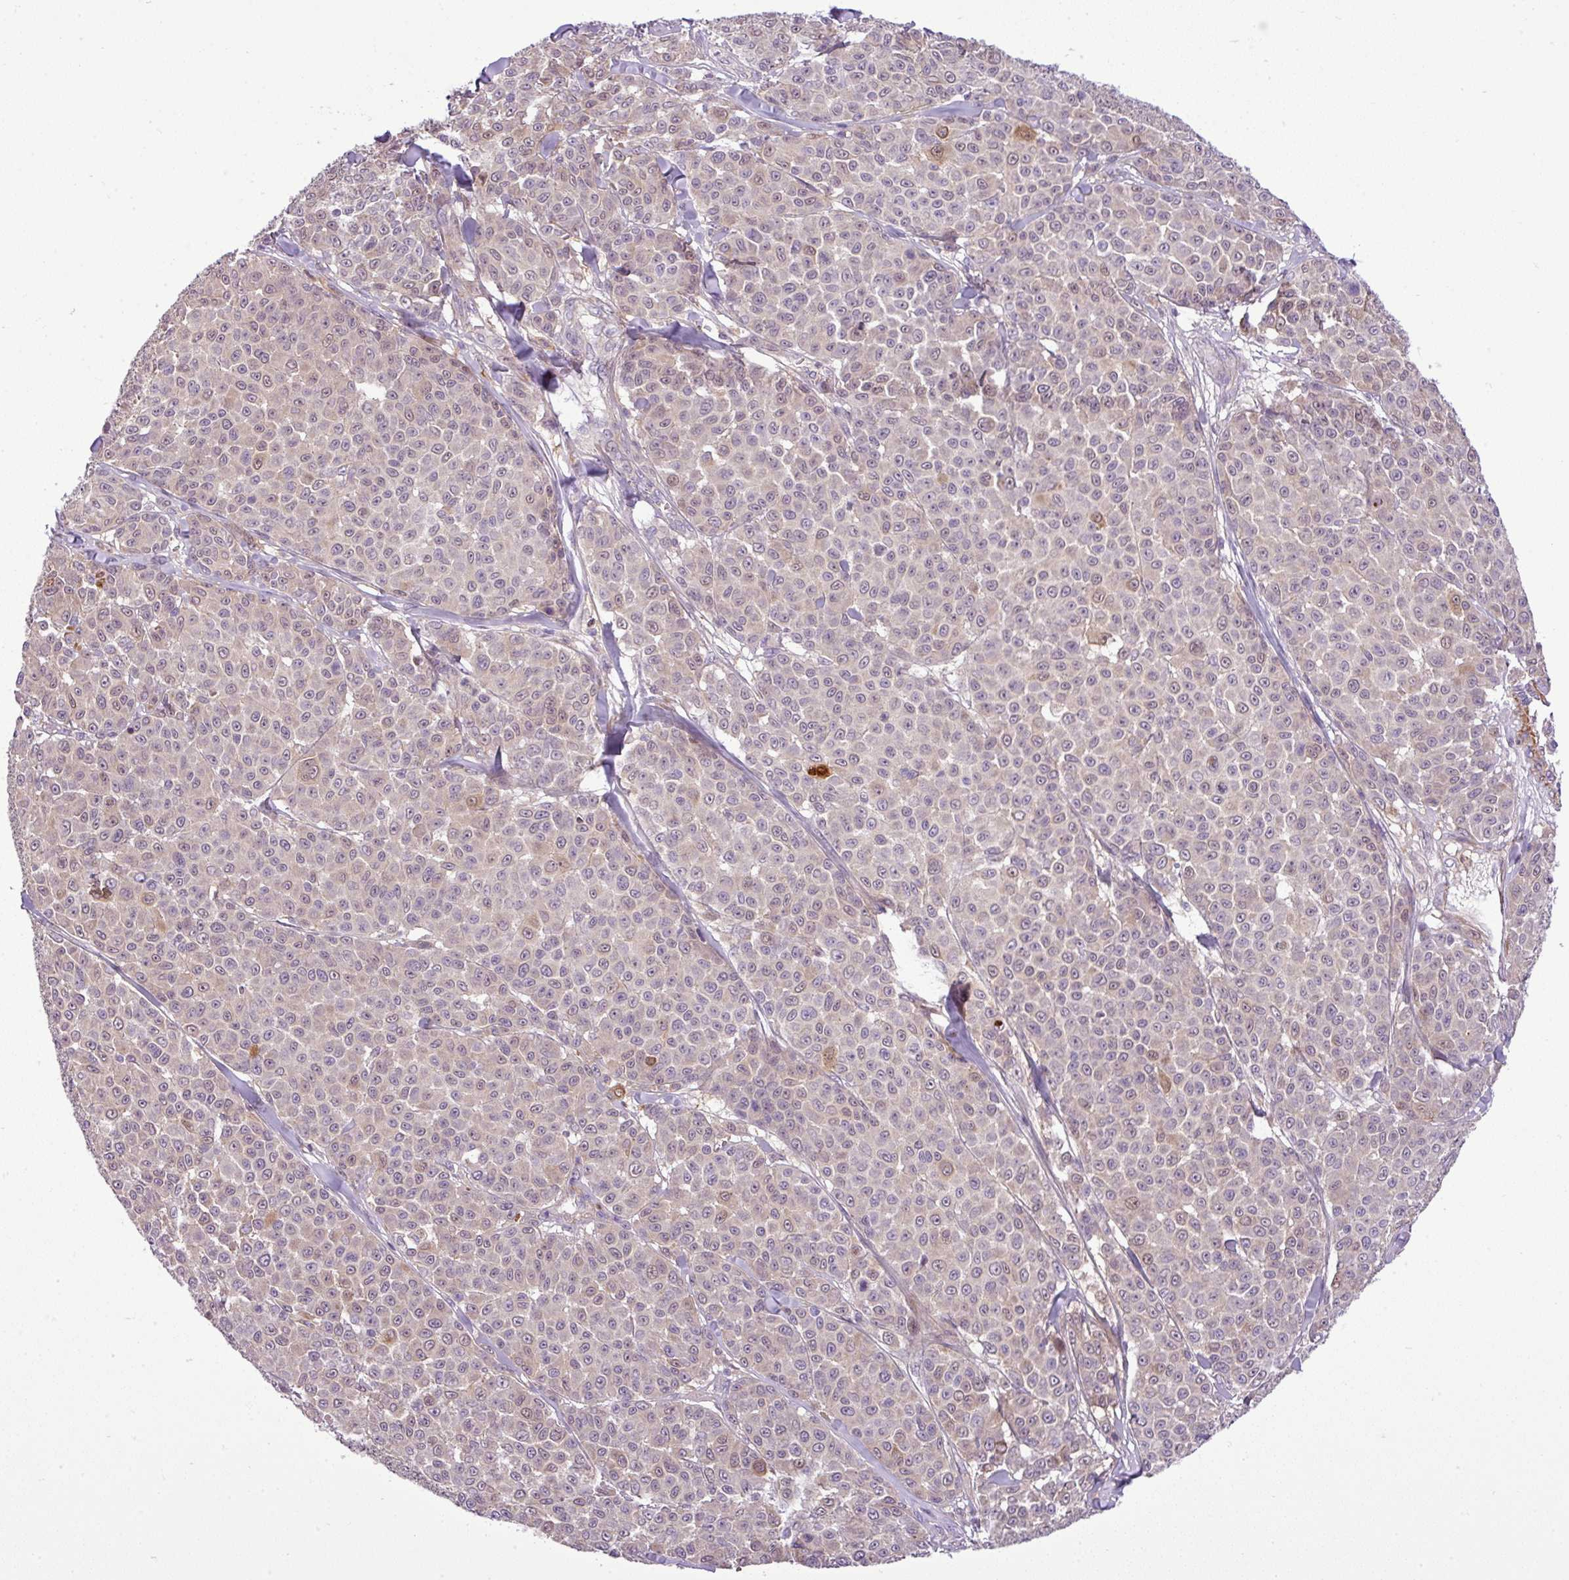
{"staining": {"intensity": "weak", "quantity": "<25%", "location": "nuclear"}, "tissue": "melanoma", "cell_type": "Tumor cells", "image_type": "cancer", "snomed": [{"axis": "morphology", "description": "Malignant melanoma, NOS"}, {"axis": "topography", "description": "Skin"}], "caption": "A photomicrograph of malignant melanoma stained for a protein reveals no brown staining in tumor cells. (Brightfield microscopy of DAB (3,3'-diaminobenzidine) immunohistochemistry (IHC) at high magnification).", "gene": "NBEAL2", "patient": {"sex": "male", "age": 46}}